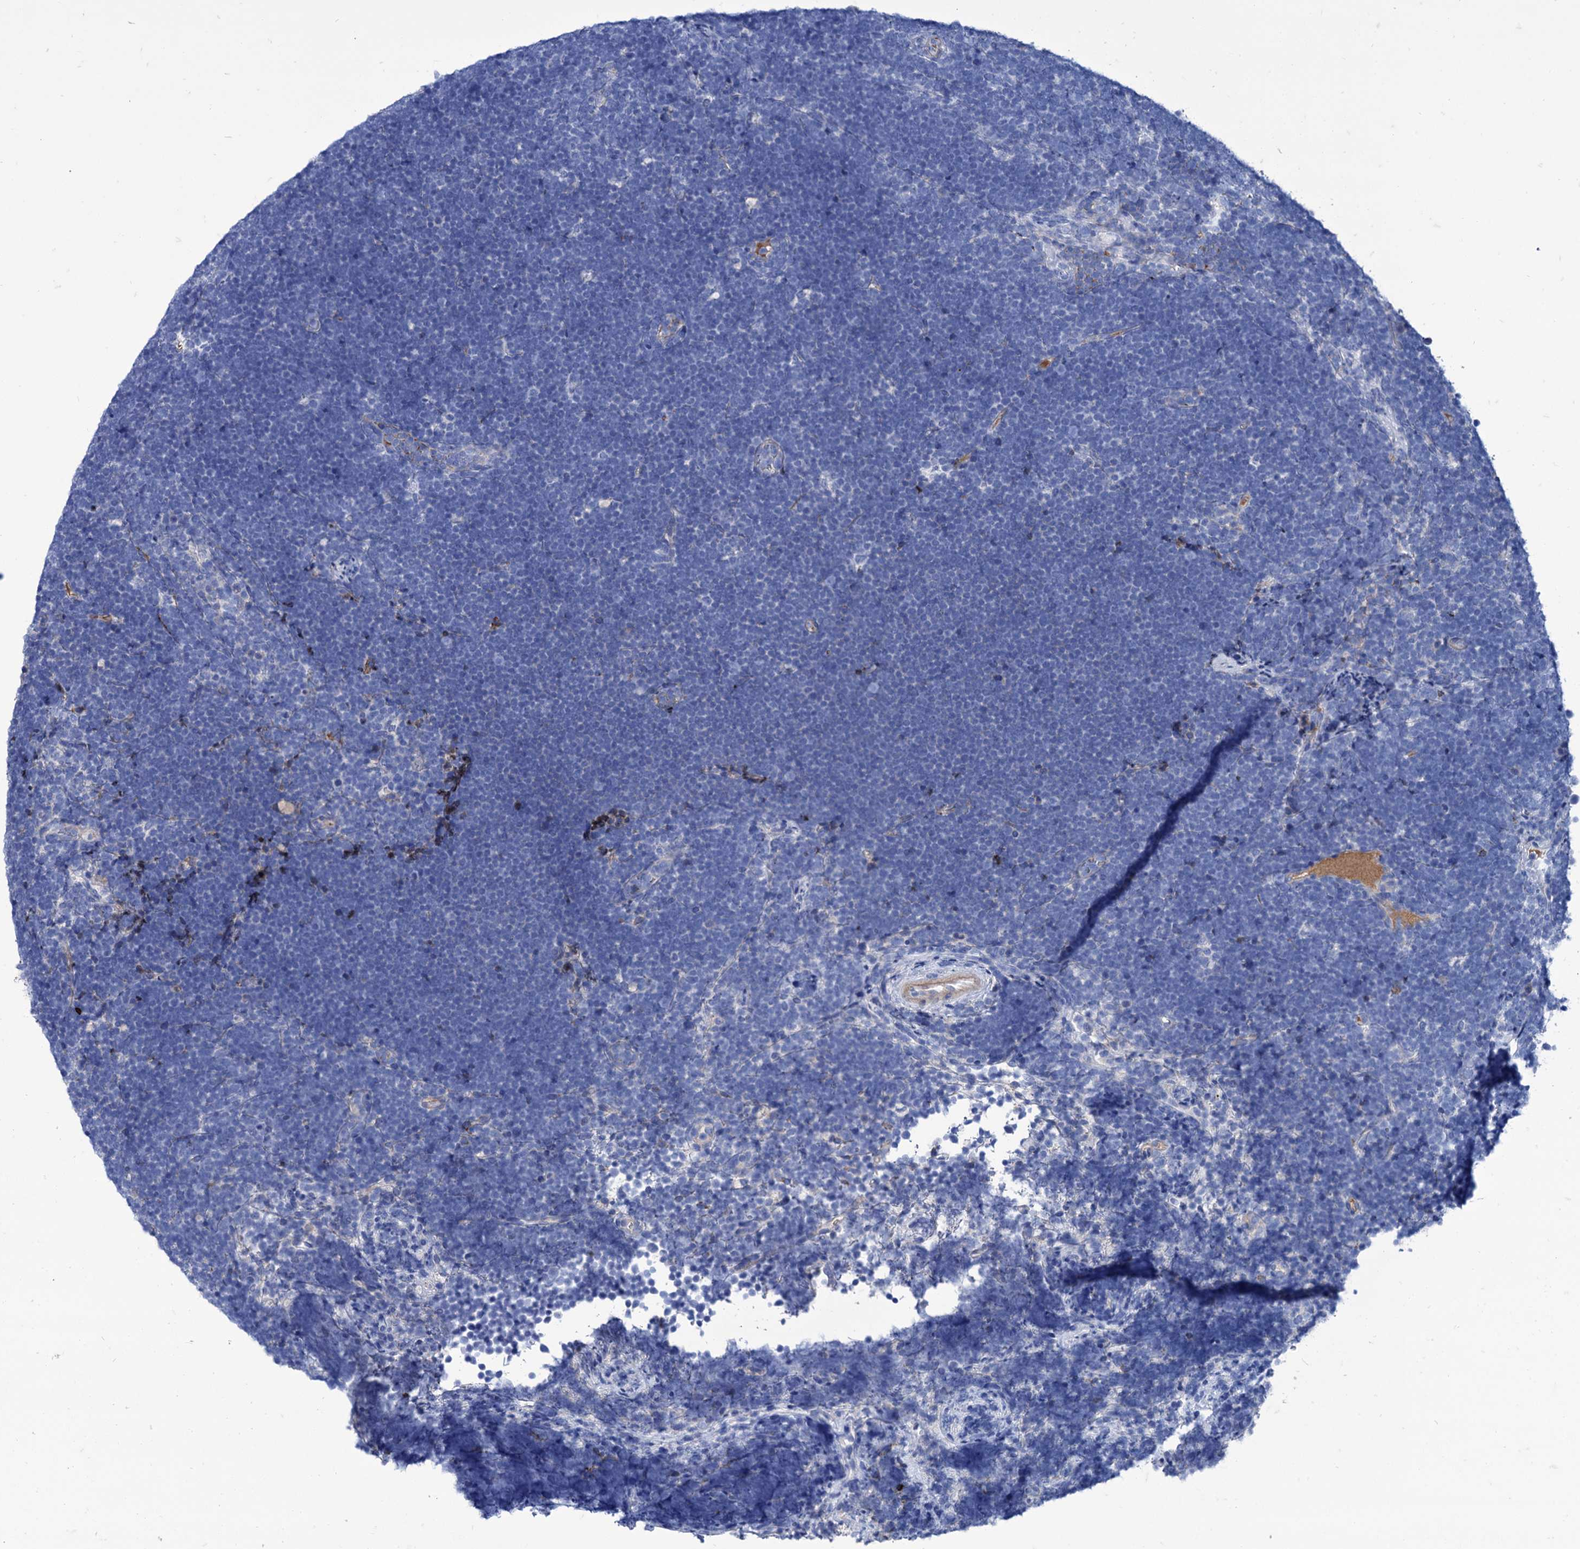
{"staining": {"intensity": "negative", "quantity": "none", "location": "none"}, "tissue": "lymphoma", "cell_type": "Tumor cells", "image_type": "cancer", "snomed": [{"axis": "morphology", "description": "Malignant lymphoma, non-Hodgkin's type, High grade"}, {"axis": "topography", "description": "Lymph node"}], "caption": "IHC of human malignant lymphoma, non-Hodgkin's type (high-grade) displays no expression in tumor cells.", "gene": "AXL", "patient": {"sex": "male", "age": 13}}